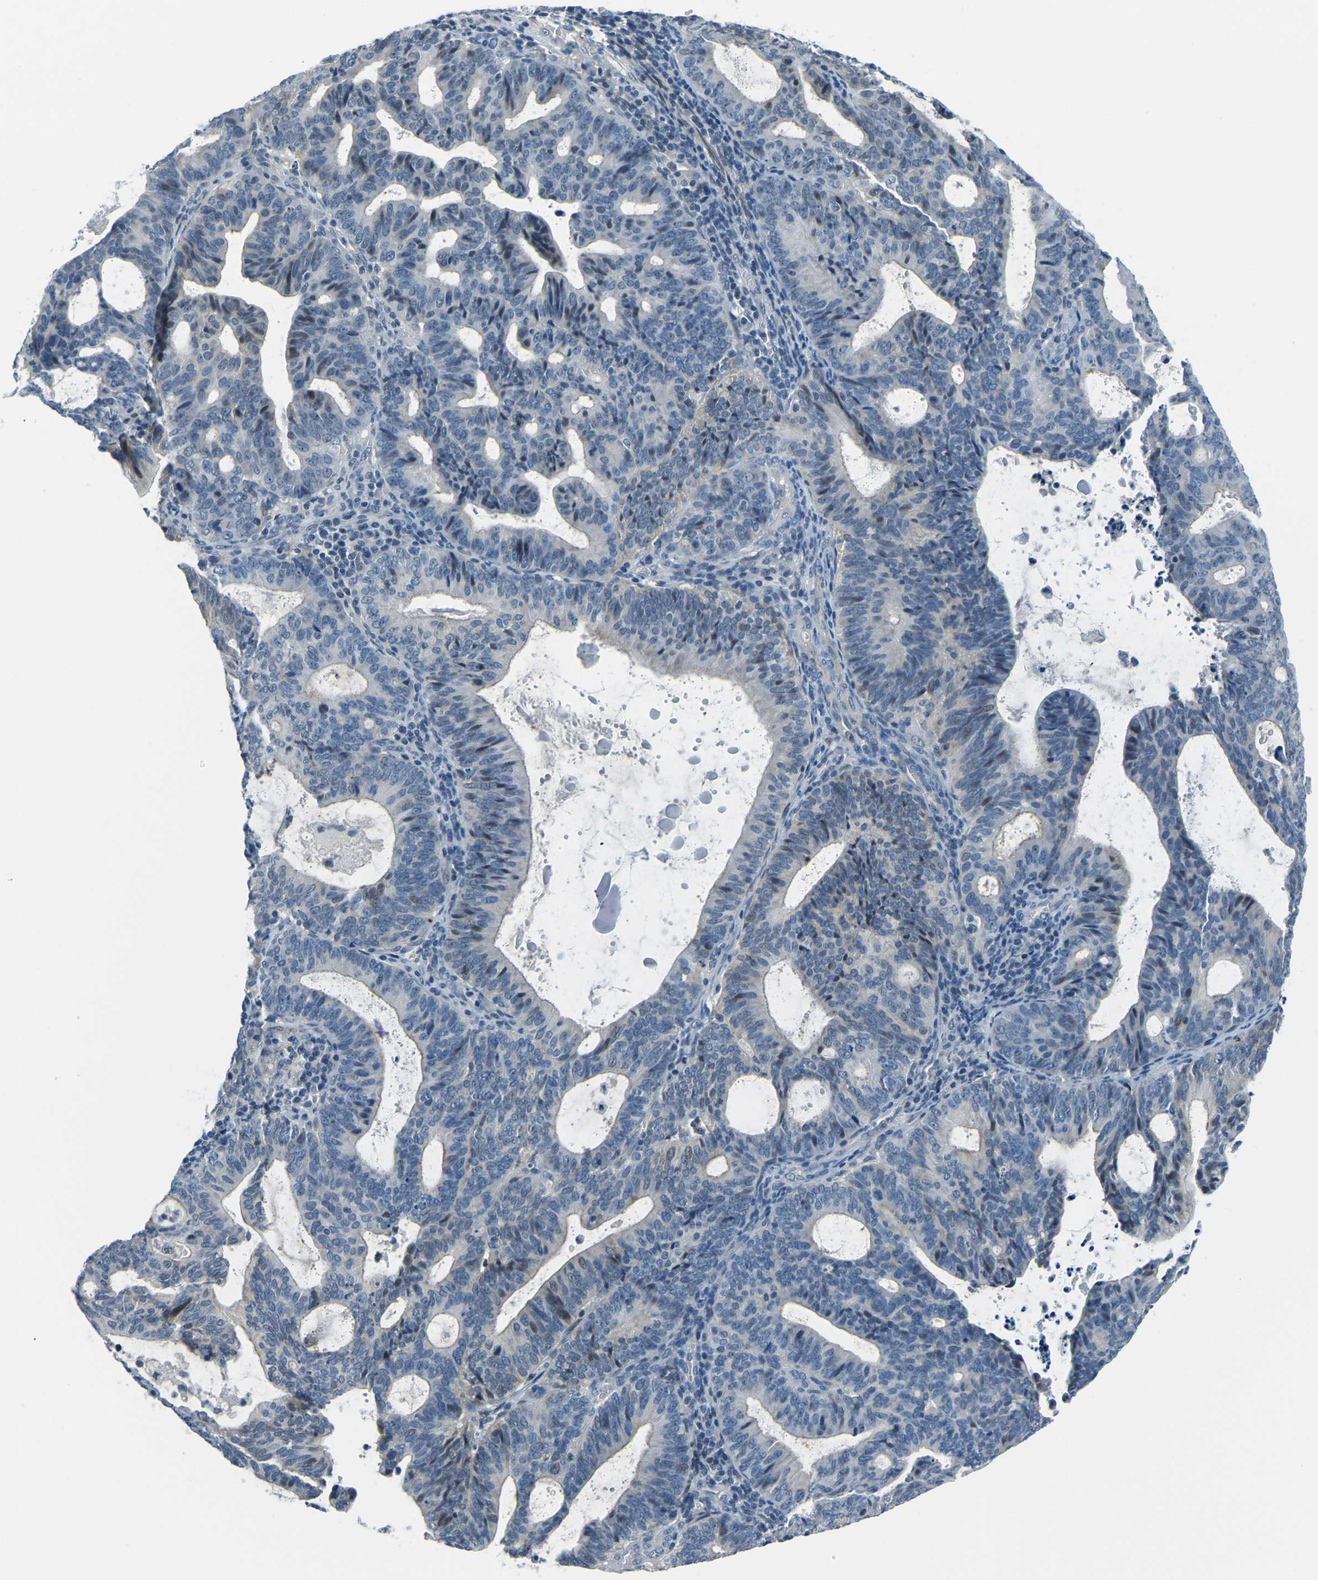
{"staining": {"intensity": "negative", "quantity": "none", "location": "none"}, "tissue": "endometrial cancer", "cell_type": "Tumor cells", "image_type": "cancer", "snomed": [{"axis": "morphology", "description": "Adenocarcinoma, NOS"}, {"axis": "topography", "description": "Uterus"}], "caption": "Tumor cells are negative for protein expression in human adenocarcinoma (endometrial).", "gene": "RRP1", "patient": {"sex": "female", "age": 83}}